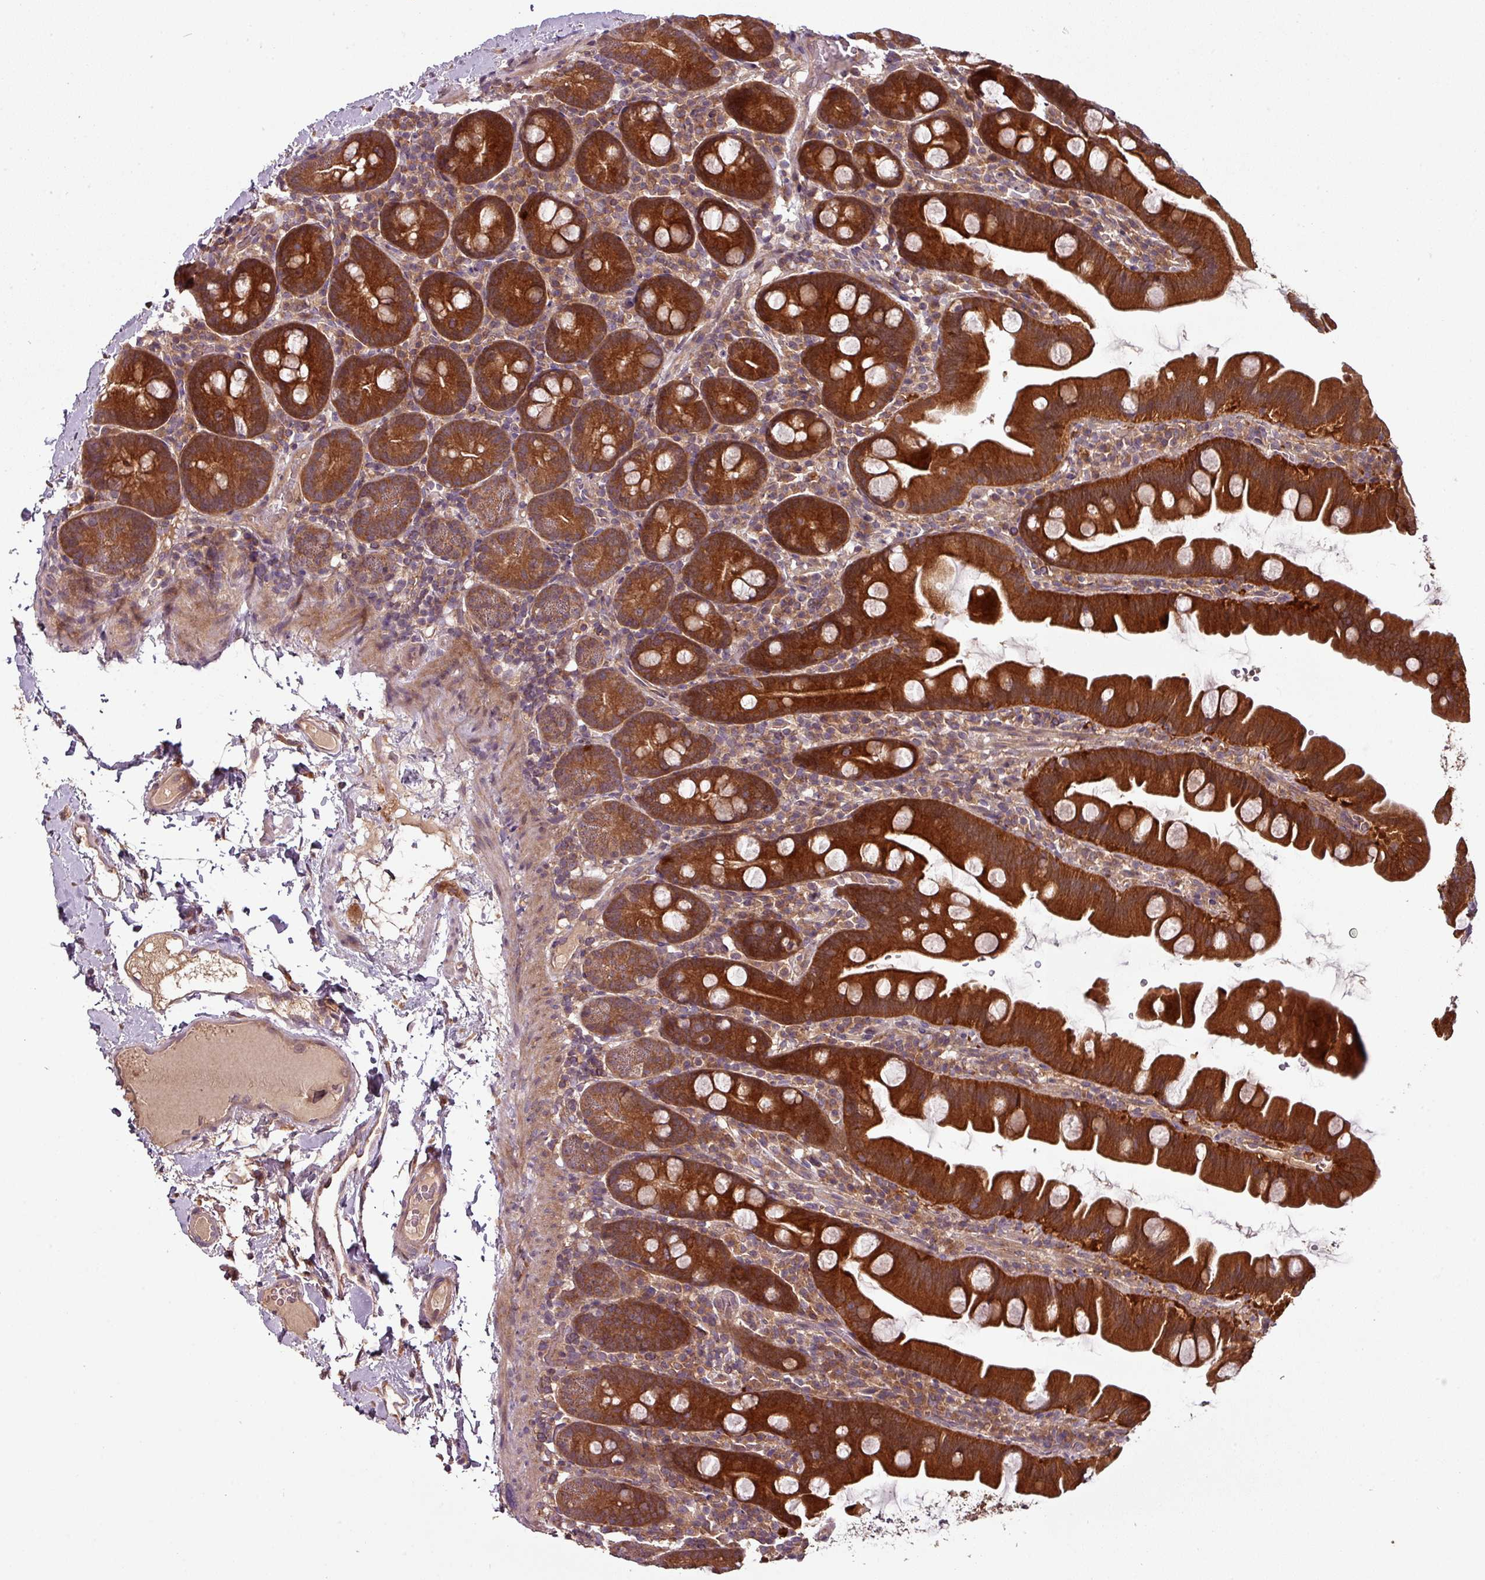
{"staining": {"intensity": "strong", "quantity": ">75%", "location": "cytoplasmic/membranous"}, "tissue": "small intestine", "cell_type": "Glandular cells", "image_type": "normal", "snomed": [{"axis": "morphology", "description": "Normal tissue, NOS"}, {"axis": "topography", "description": "Small intestine"}], "caption": "Immunohistochemistry micrograph of normal small intestine: small intestine stained using immunohistochemistry reveals high levels of strong protein expression localized specifically in the cytoplasmic/membranous of glandular cells, appearing as a cytoplasmic/membranous brown color.", "gene": "GSKIP", "patient": {"sex": "female", "age": 68}}